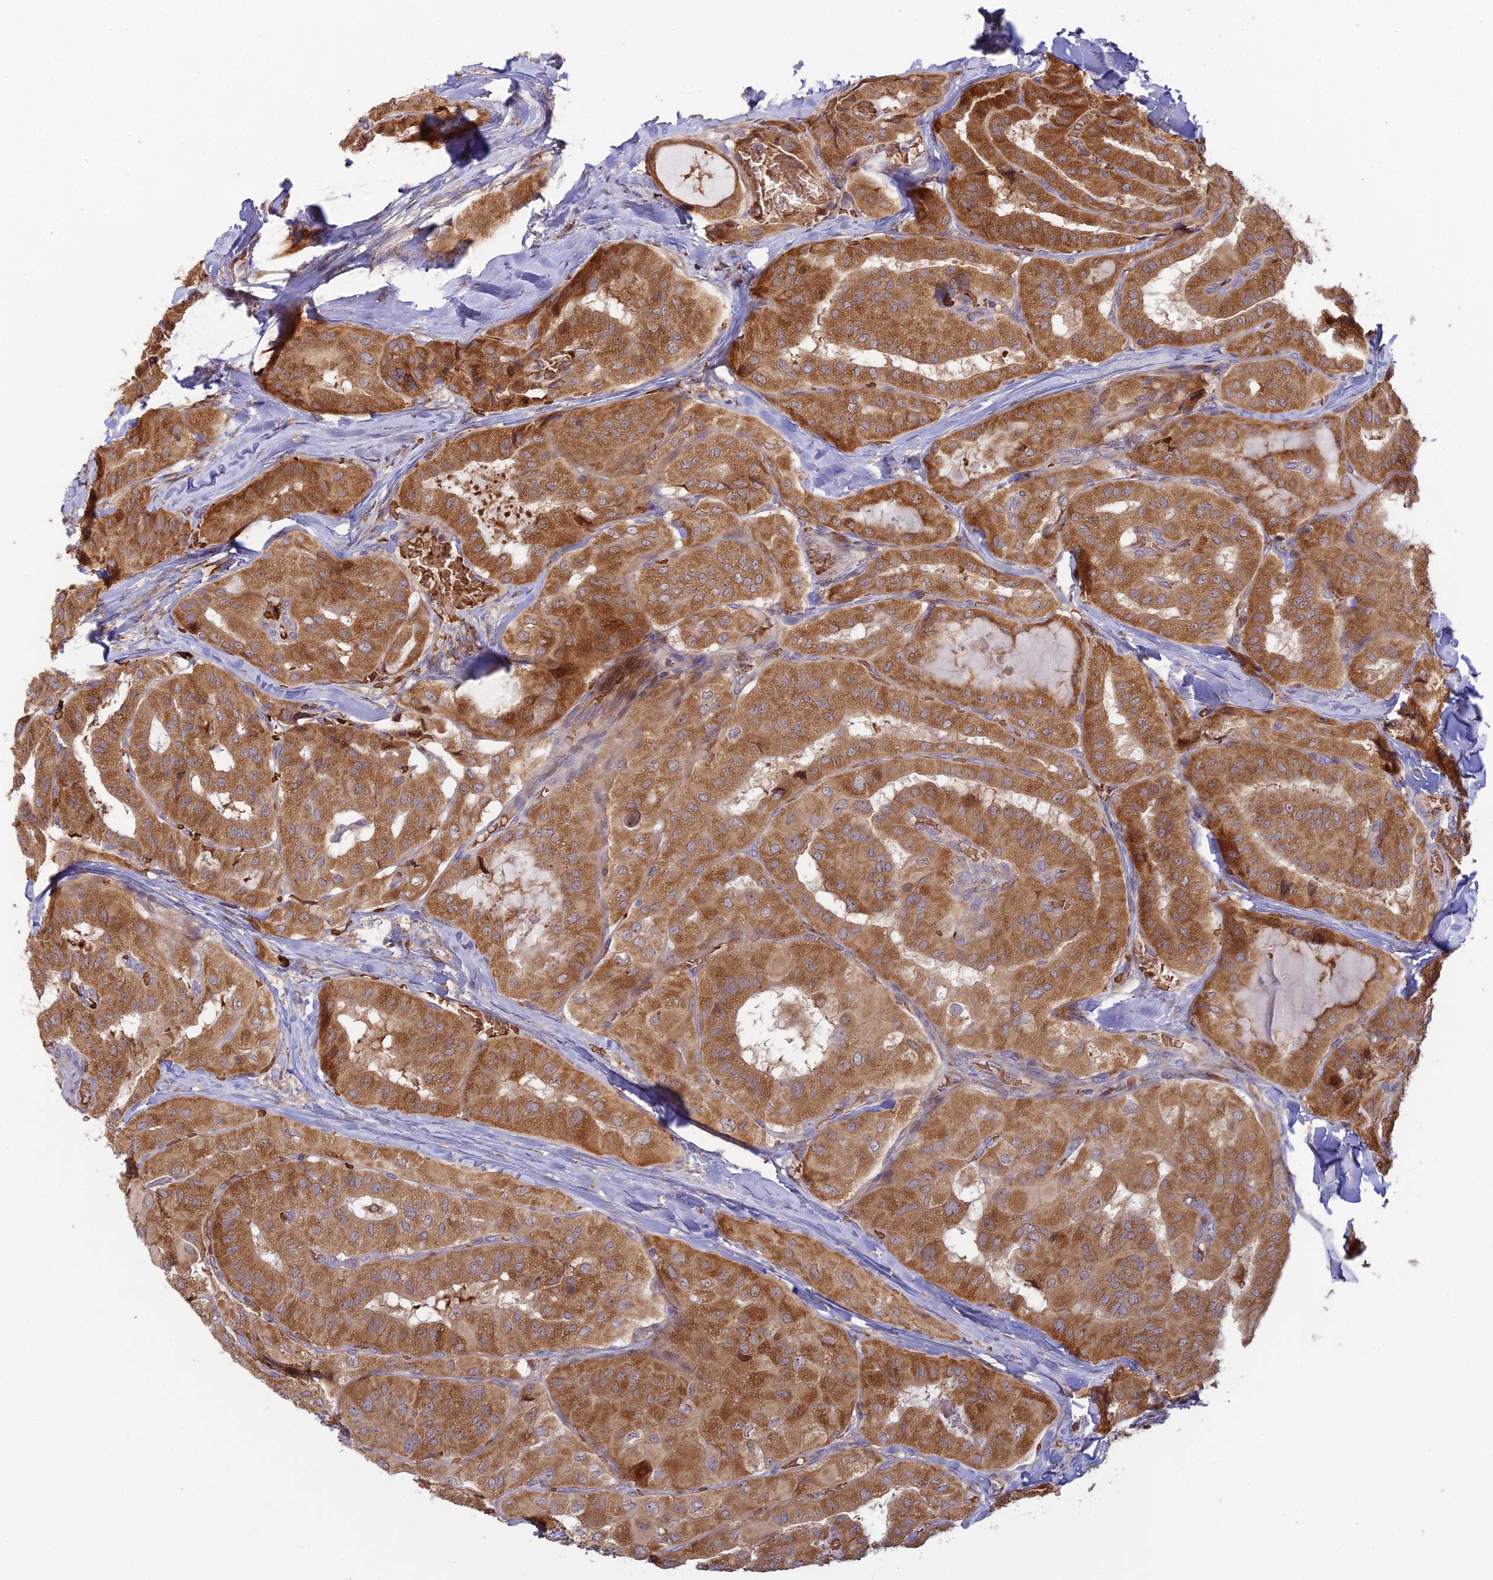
{"staining": {"intensity": "moderate", "quantity": ">75%", "location": "cytoplasmic/membranous"}, "tissue": "thyroid cancer", "cell_type": "Tumor cells", "image_type": "cancer", "snomed": [{"axis": "morphology", "description": "Normal tissue, NOS"}, {"axis": "morphology", "description": "Papillary adenocarcinoma, NOS"}, {"axis": "topography", "description": "Thyroid gland"}], "caption": "Immunohistochemistry staining of thyroid cancer (papillary adenocarcinoma), which displays medium levels of moderate cytoplasmic/membranous staining in approximately >75% of tumor cells indicating moderate cytoplasmic/membranous protein expression. The staining was performed using DAB (3,3'-diaminobenzidine) (brown) for protein detection and nuclei were counterstained in hematoxylin (blue).", "gene": "UFSP2", "patient": {"sex": "female", "age": 59}}